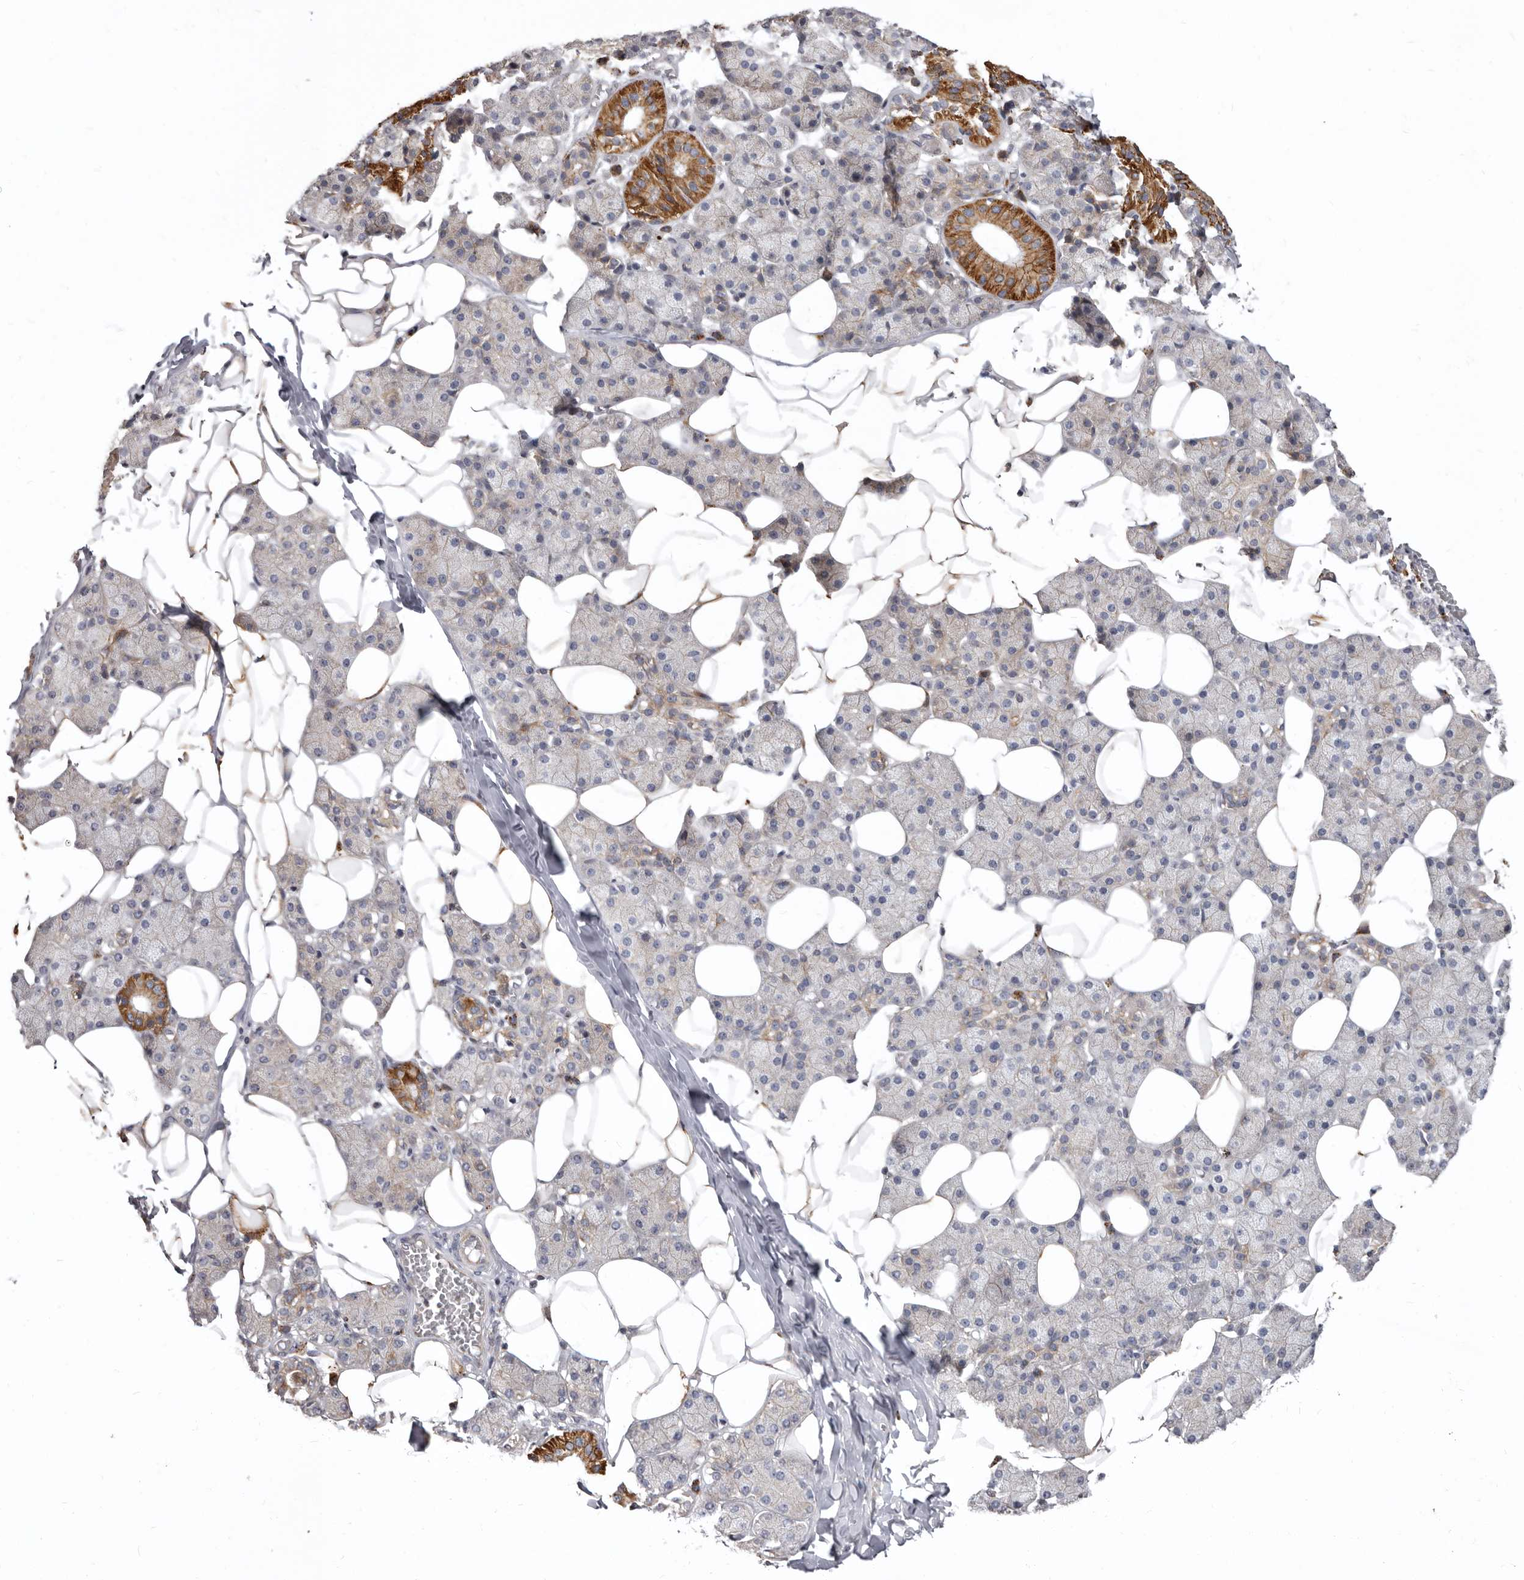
{"staining": {"intensity": "strong", "quantity": "<25%", "location": "cytoplasmic/membranous"}, "tissue": "salivary gland", "cell_type": "Glandular cells", "image_type": "normal", "snomed": [{"axis": "morphology", "description": "Normal tissue, NOS"}, {"axis": "topography", "description": "Salivary gland"}], "caption": "The immunohistochemical stain labels strong cytoplasmic/membranous staining in glandular cells of benign salivary gland. Immunohistochemistry stains the protein in brown and the nuclei are stained blue.", "gene": "SMC4", "patient": {"sex": "female", "age": 33}}